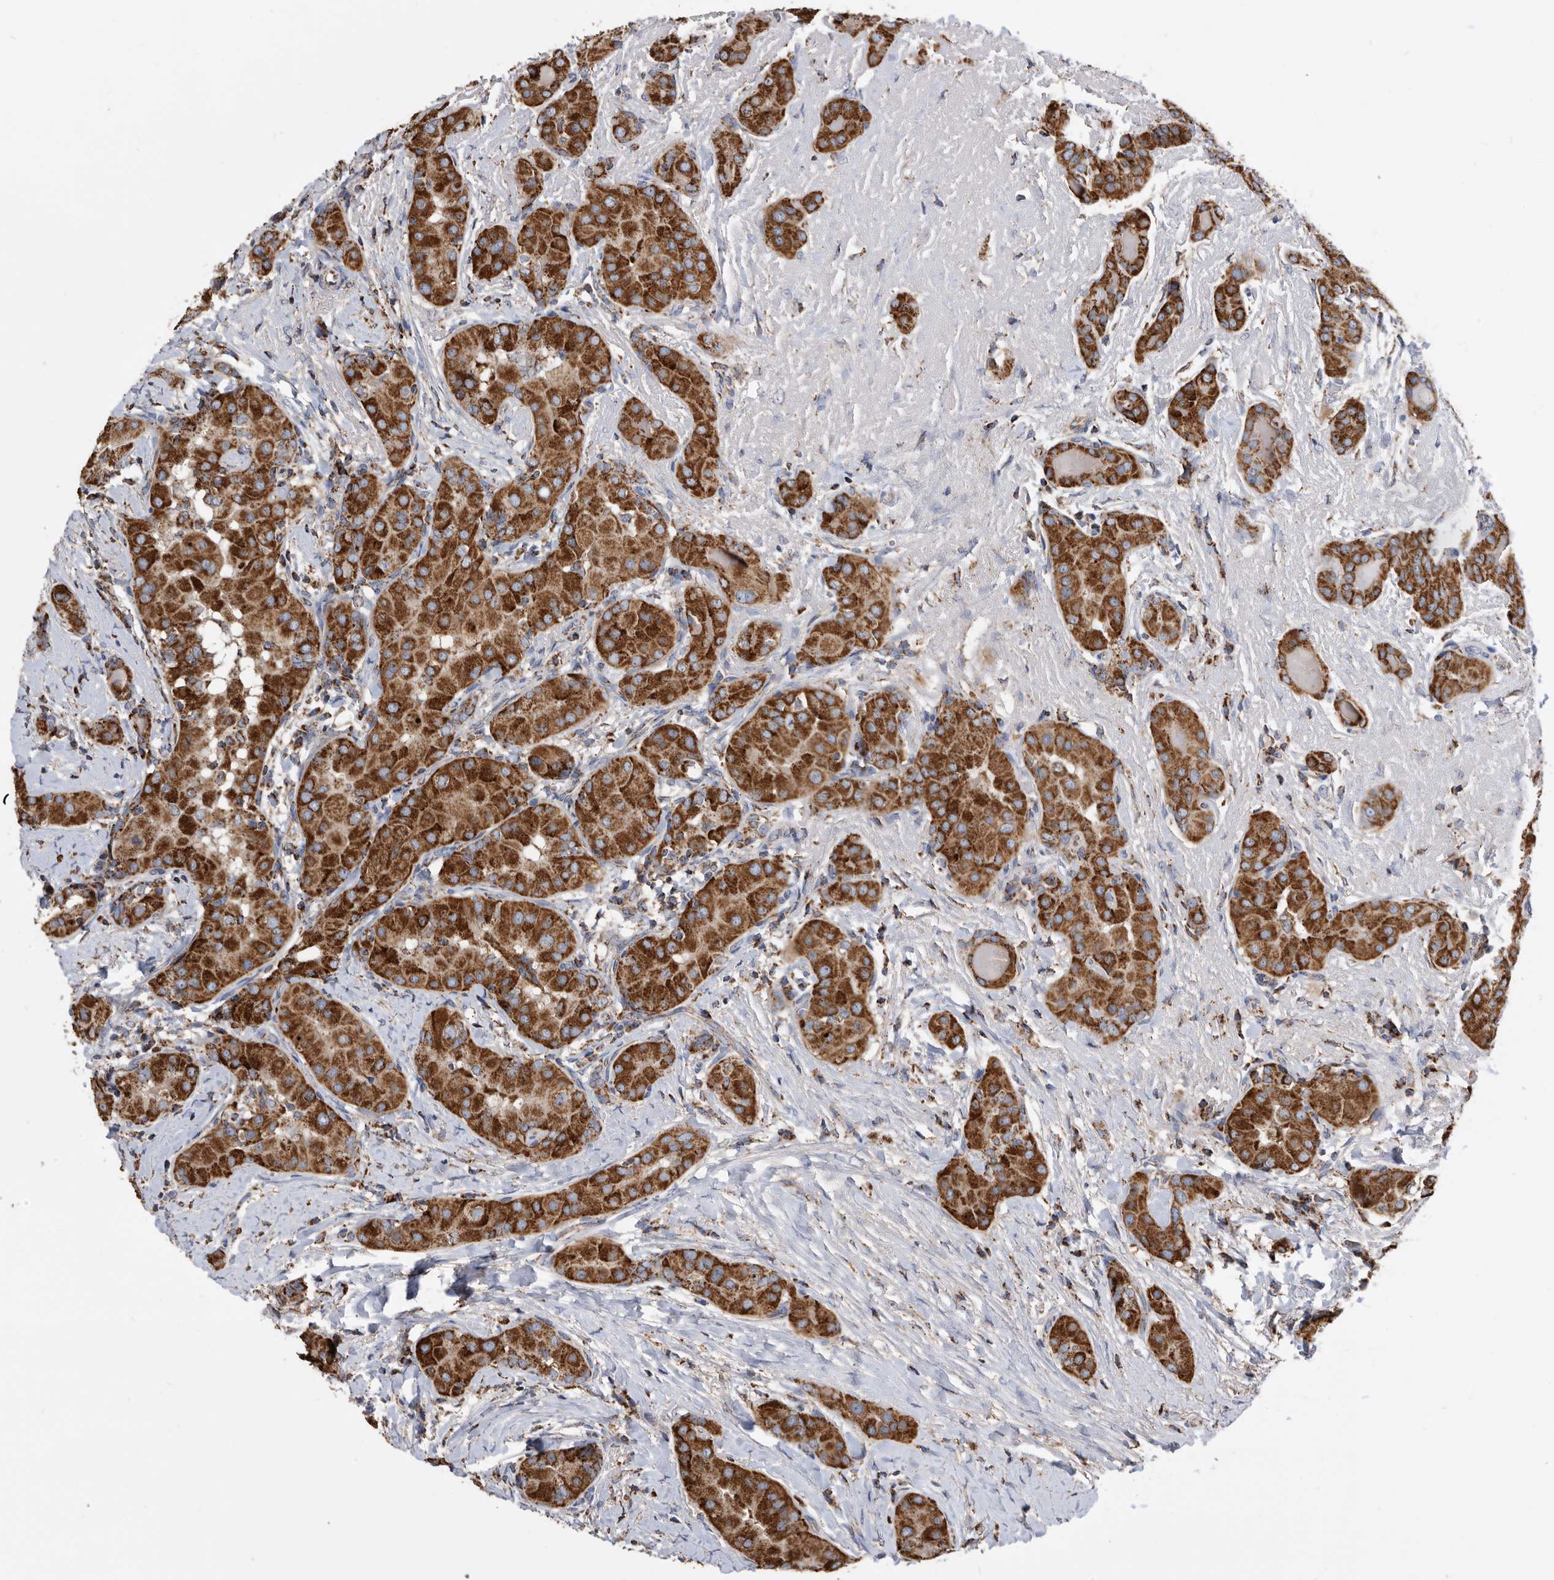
{"staining": {"intensity": "strong", "quantity": ">75%", "location": "cytoplasmic/membranous"}, "tissue": "thyroid cancer", "cell_type": "Tumor cells", "image_type": "cancer", "snomed": [{"axis": "morphology", "description": "Papillary adenocarcinoma, NOS"}, {"axis": "topography", "description": "Thyroid gland"}], "caption": "Approximately >75% of tumor cells in thyroid cancer demonstrate strong cytoplasmic/membranous protein positivity as visualized by brown immunohistochemical staining.", "gene": "WFDC1", "patient": {"sex": "male", "age": 33}}